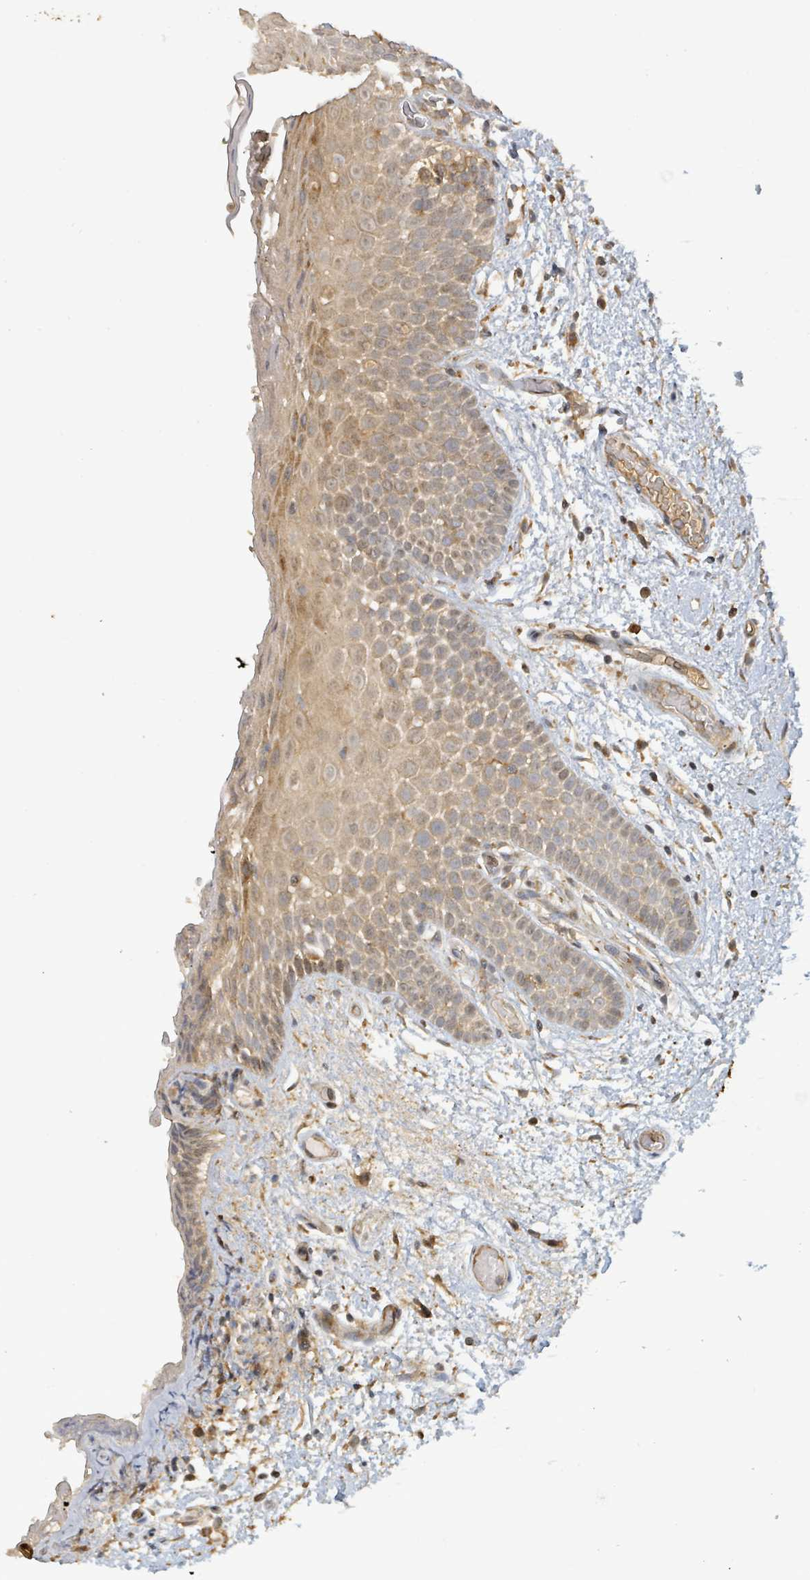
{"staining": {"intensity": "moderate", "quantity": ">75%", "location": "cytoplasmic/membranous"}, "tissue": "oral mucosa", "cell_type": "Squamous epithelial cells", "image_type": "normal", "snomed": [{"axis": "morphology", "description": "Normal tissue, NOS"}, {"axis": "morphology", "description": "Squamous cell carcinoma, NOS"}, {"axis": "topography", "description": "Oral tissue"}, {"axis": "topography", "description": "Tounge, NOS"}, {"axis": "topography", "description": "Head-Neck"}], "caption": "Squamous epithelial cells show medium levels of moderate cytoplasmic/membranous expression in approximately >75% of cells in benign oral mucosa.", "gene": "STARD4", "patient": {"sex": "male", "age": 76}}